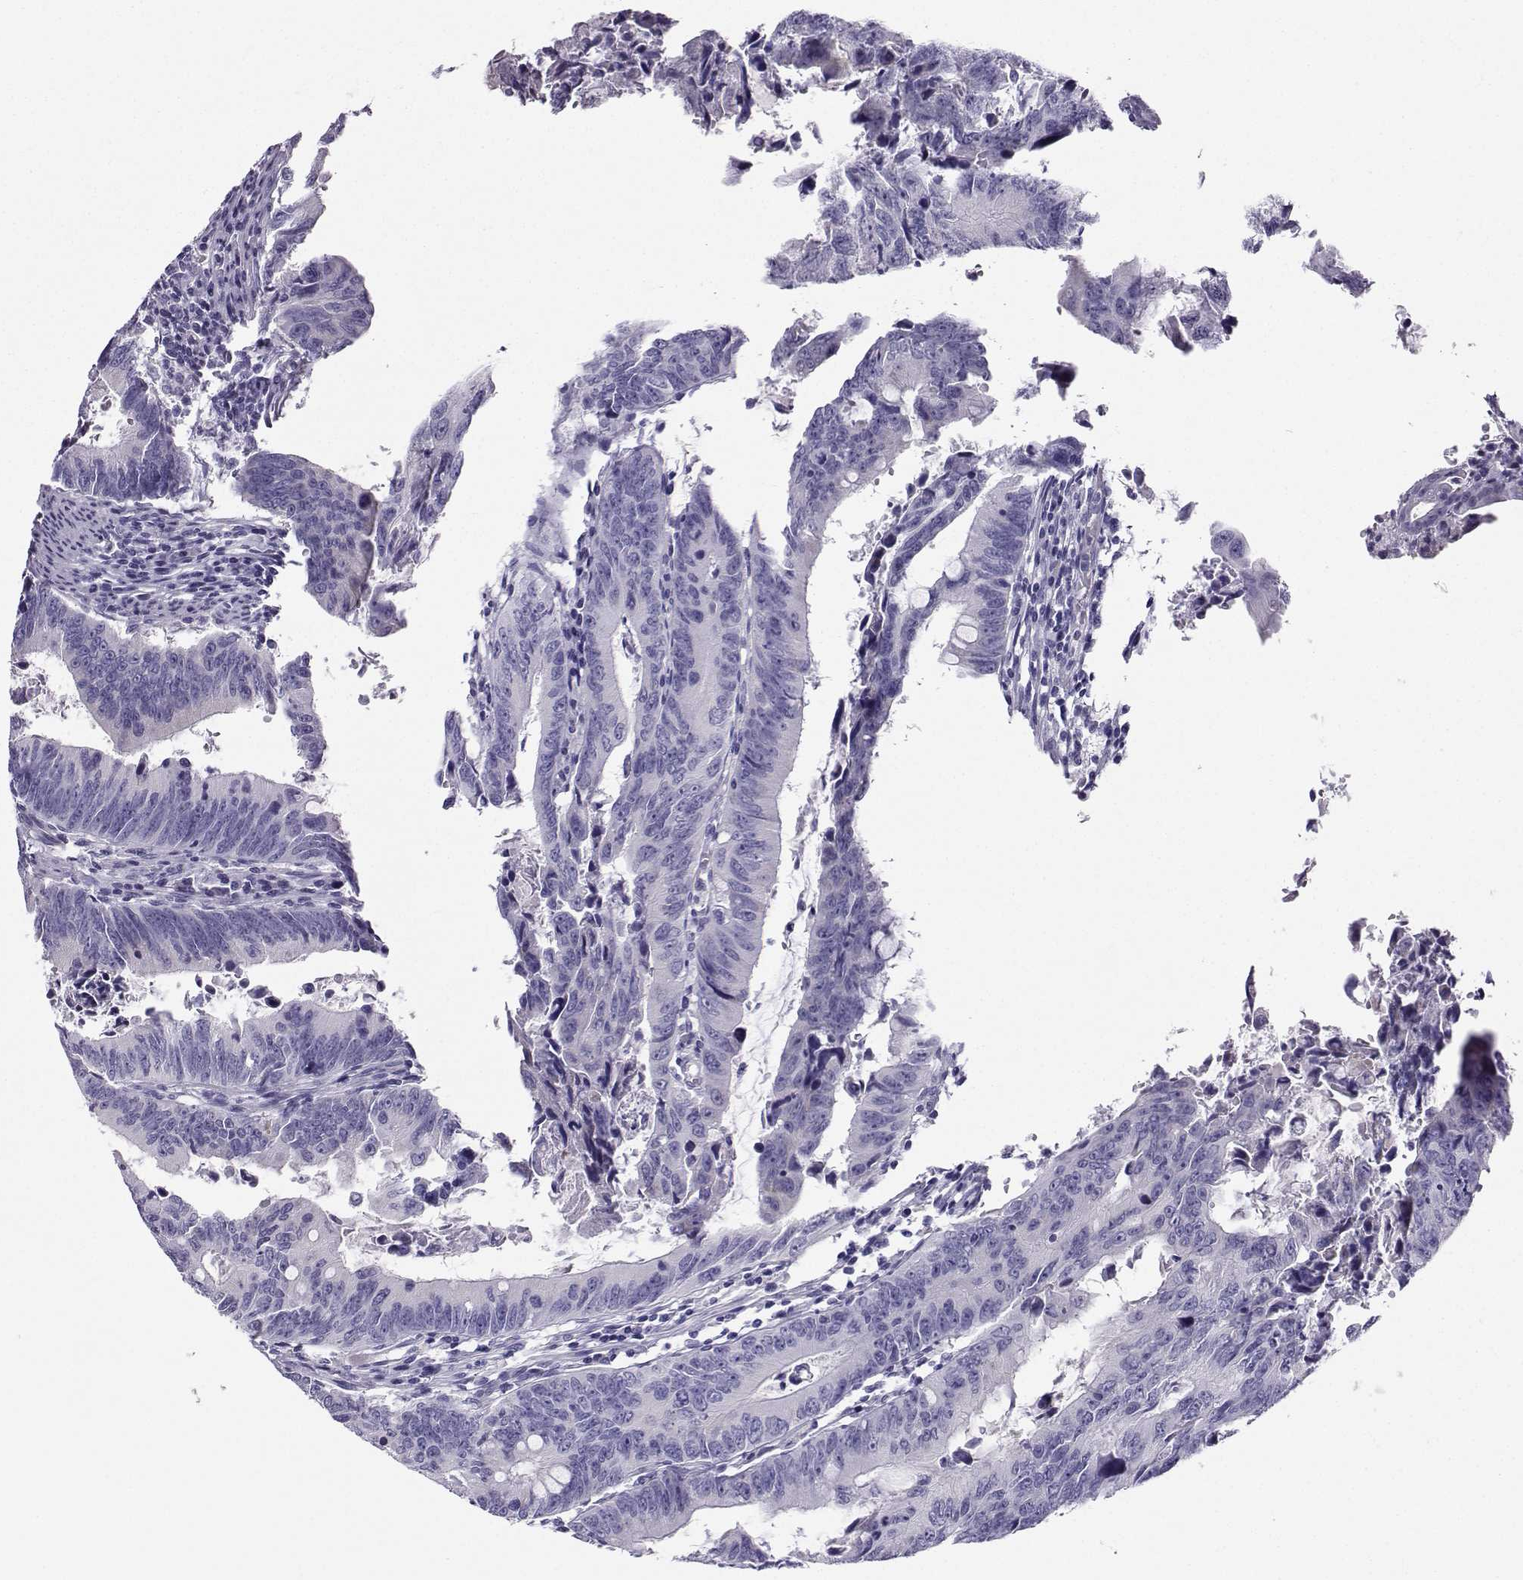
{"staining": {"intensity": "negative", "quantity": "none", "location": "none"}, "tissue": "colorectal cancer", "cell_type": "Tumor cells", "image_type": "cancer", "snomed": [{"axis": "morphology", "description": "Adenocarcinoma, NOS"}, {"axis": "topography", "description": "Colon"}], "caption": "The immunohistochemistry (IHC) histopathology image has no significant positivity in tumor cells of colorectal adenocarcinoma tissue.", "gene": "FBXO24", "patient": {"sex": "female", "age": 87}}